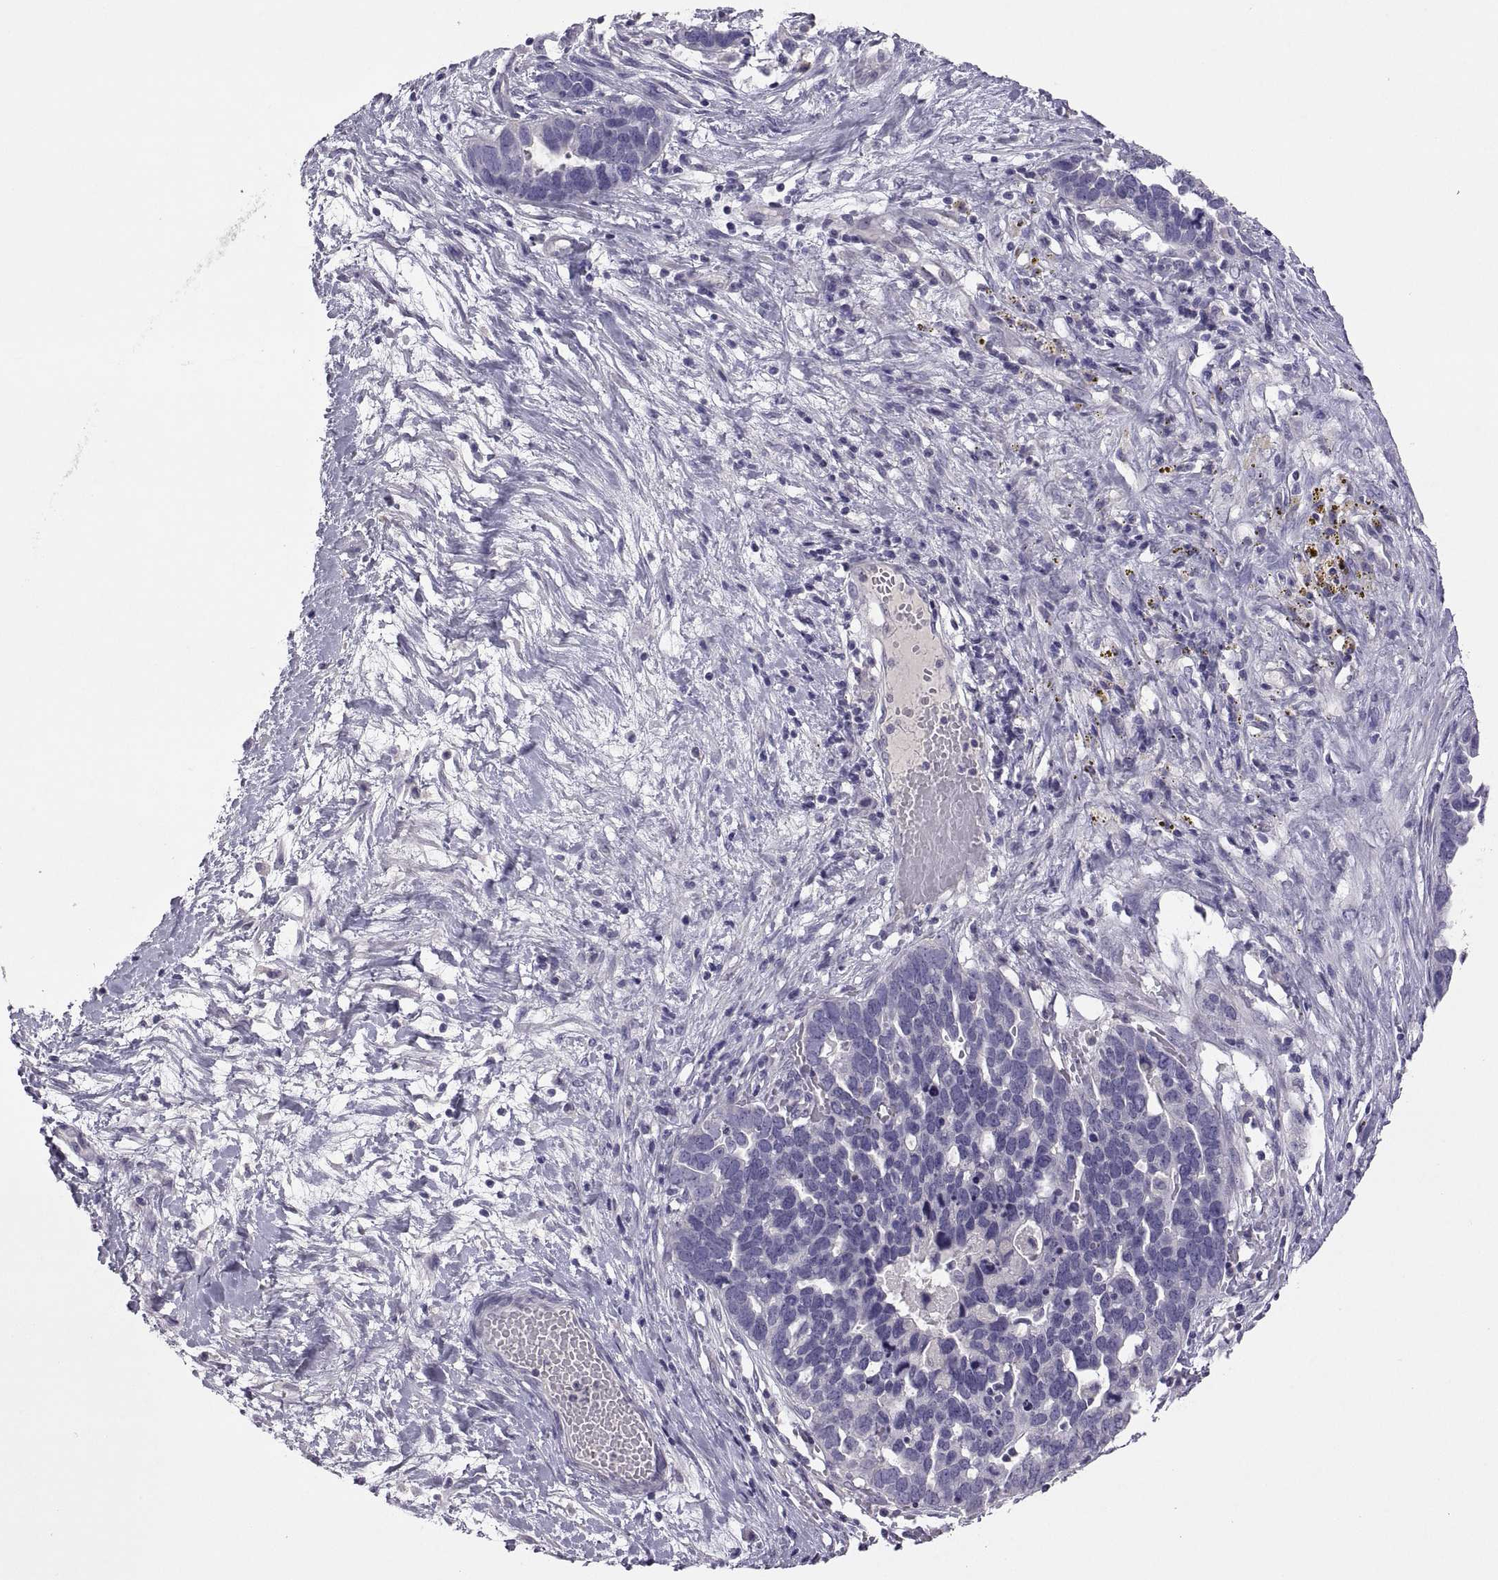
{"staining": {"intensity": "negative", "quantity": "none", "location": "none"}, "tissue": "ovarian cancer", "cell_type": "Tumor cells", "image_type": "cancer", "snomed": [{"axis": "morphology", "description": "Cystadenocarcinoma, serous, NOS"}, {"axis": "topography", "description": "Ovary"}], "caption": "IHC micrograph of serous cystadenocarcinoma (ovarian) stained for a protein (brown), which reveals no staining in tumor cells.", "gene": "TBX19", "patient": {"sex": "female", "age": 54}}